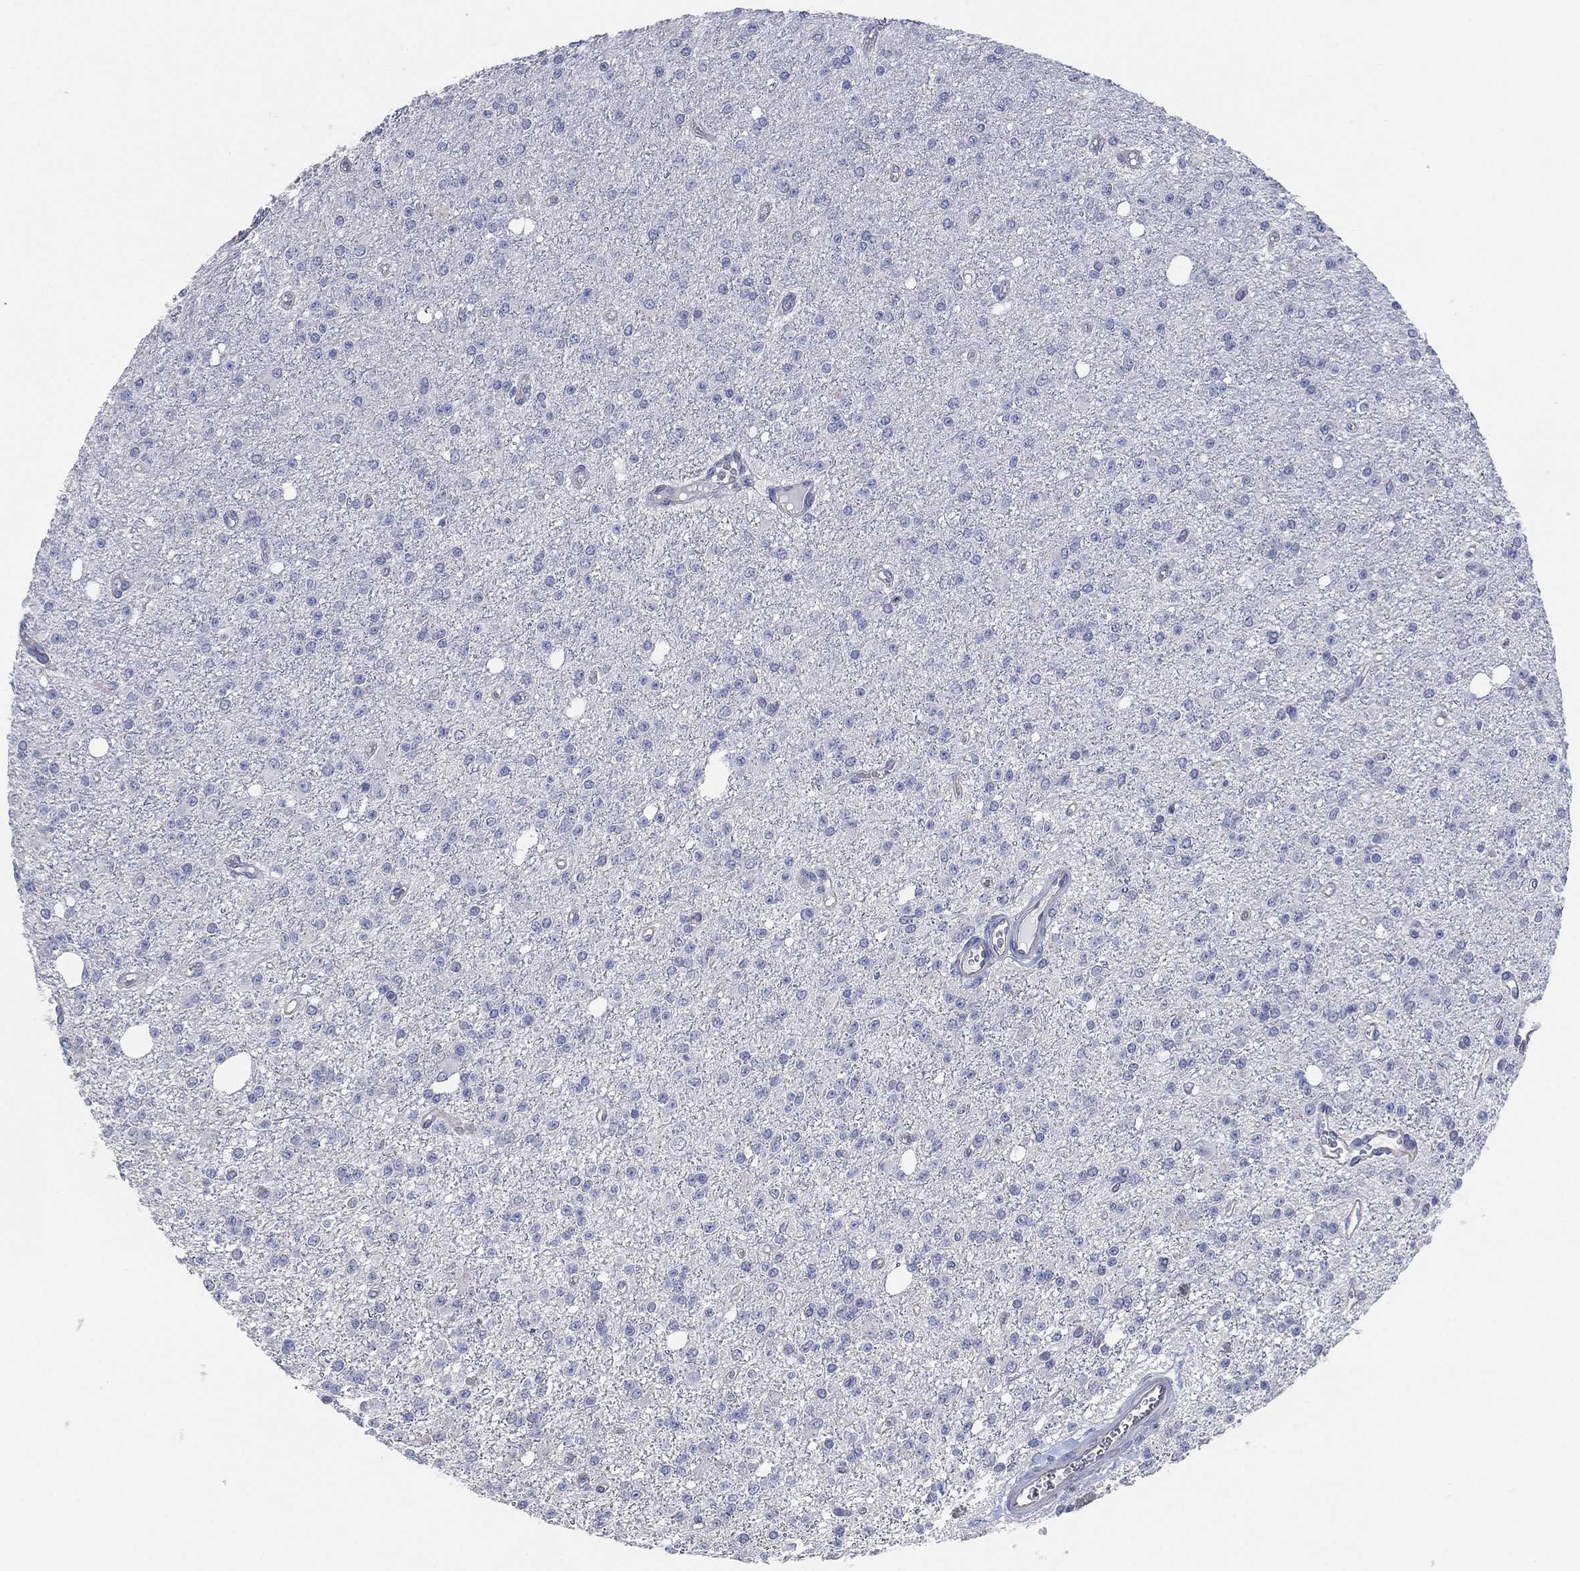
{"staining": {"intensity": "negative", "quantity": "none", "location": "none"}, "tissue": "glioma", "cell_type": "Tumor cells", "image_type": "cancer", "snomed": [{"axis": "morphology", "description": "Glioma, malignant, Low grade"}, {"axis": "topography", "description": "Brain"}], "caption": "There is no significant expression in tumor cells of low-grade glioma (malignant).", "gene": "CFTR", "patient": {"sex": "female", "age": 45}}